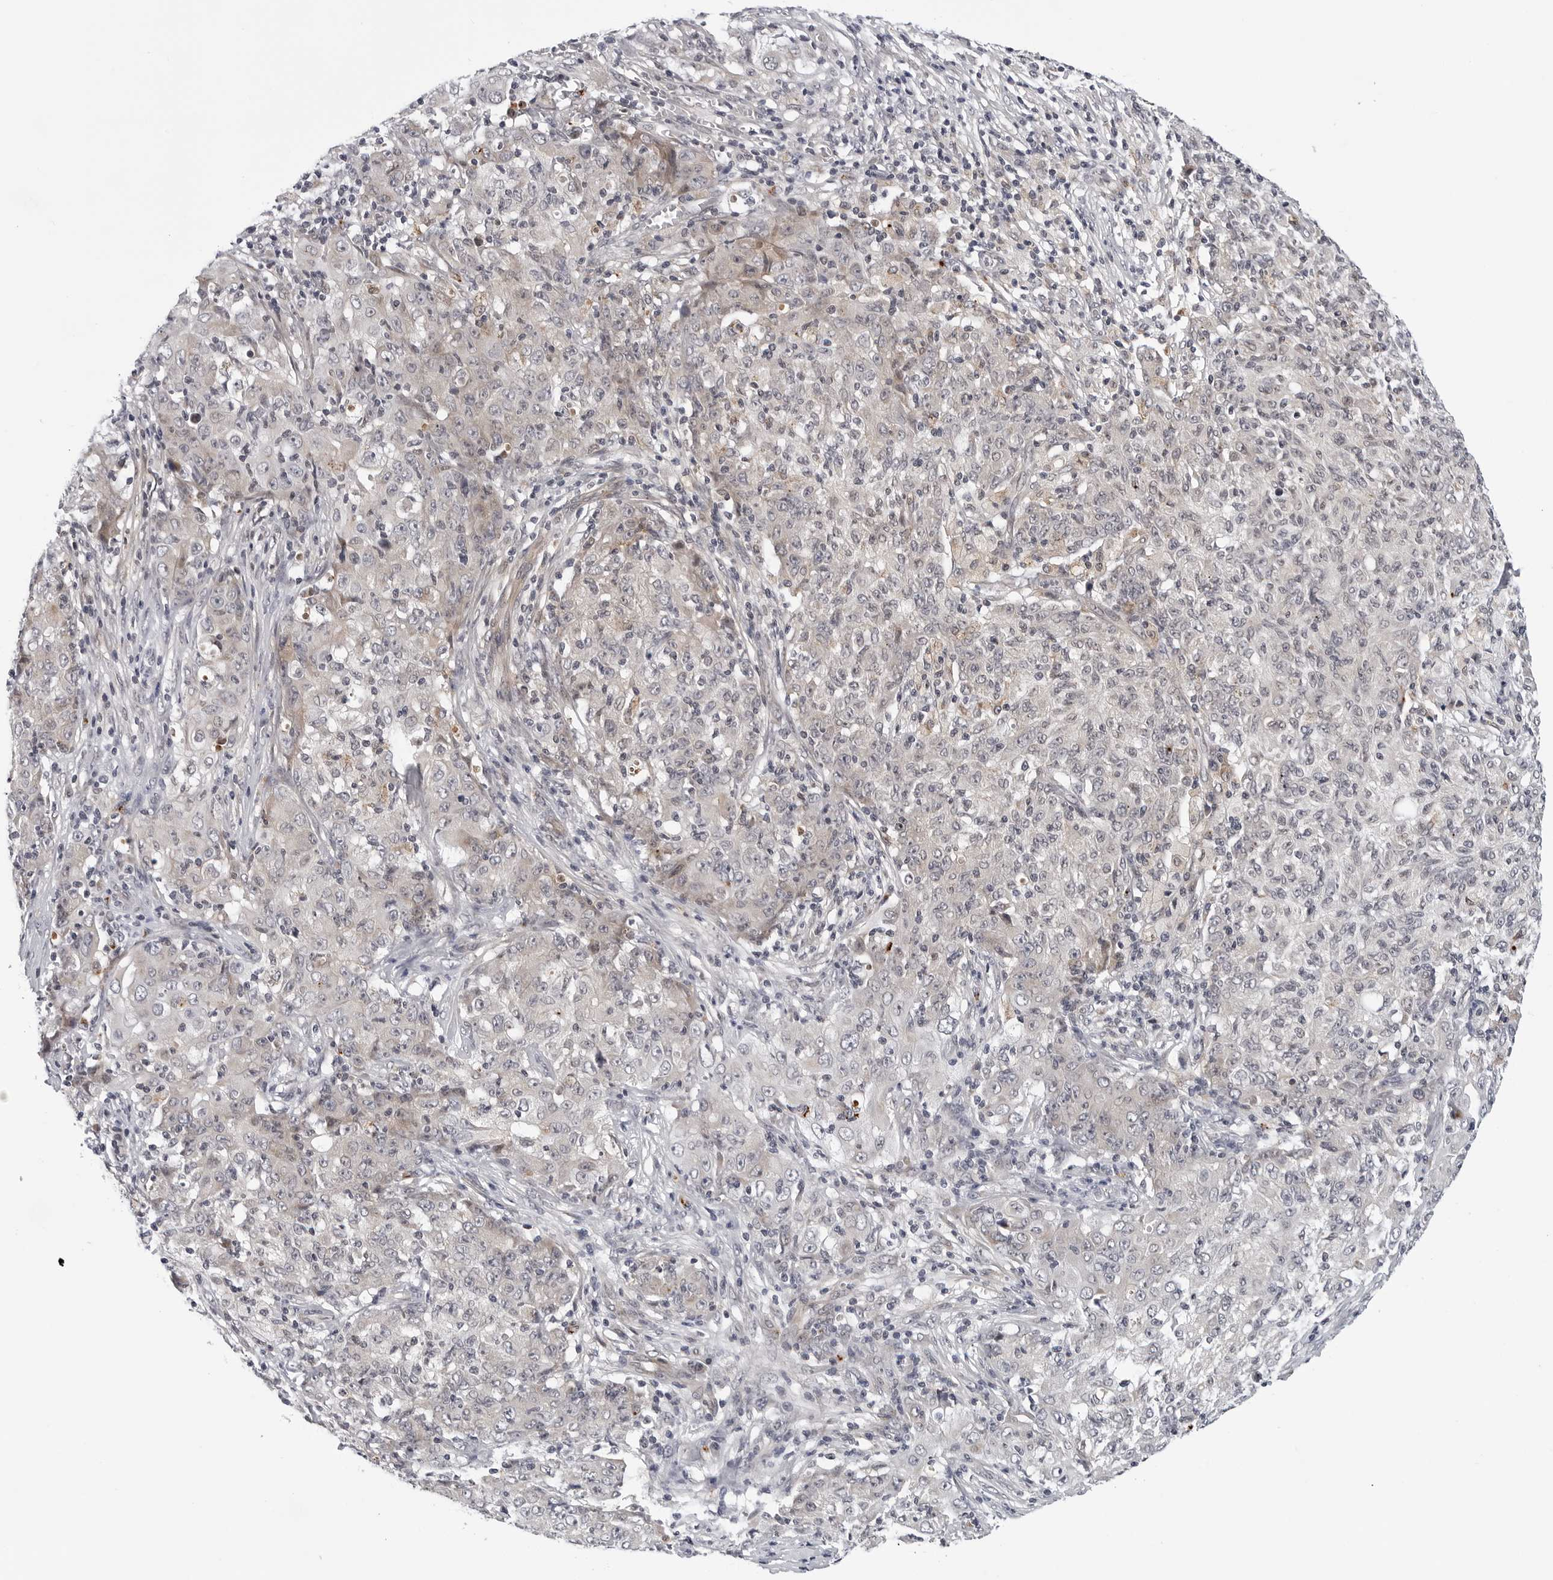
{"staining": {"intensity": "negative", "quantity": "none", "location": "none"}, "tissue": "ovarian cancer", "cell_type": "Tumor cells", "image_type": "cancer", "snomed": [{"axis": "morphology", "description": "Carcinoma, endometroid"}, {"axis": "topography", "description": "Ovary"}], "caption": "Ovarian cancer was stained to show a protein in brown. There is no significant expression in tumor cells.", "gene": "KIAA1614", "patient": {"sex": "female", "age": 42}}